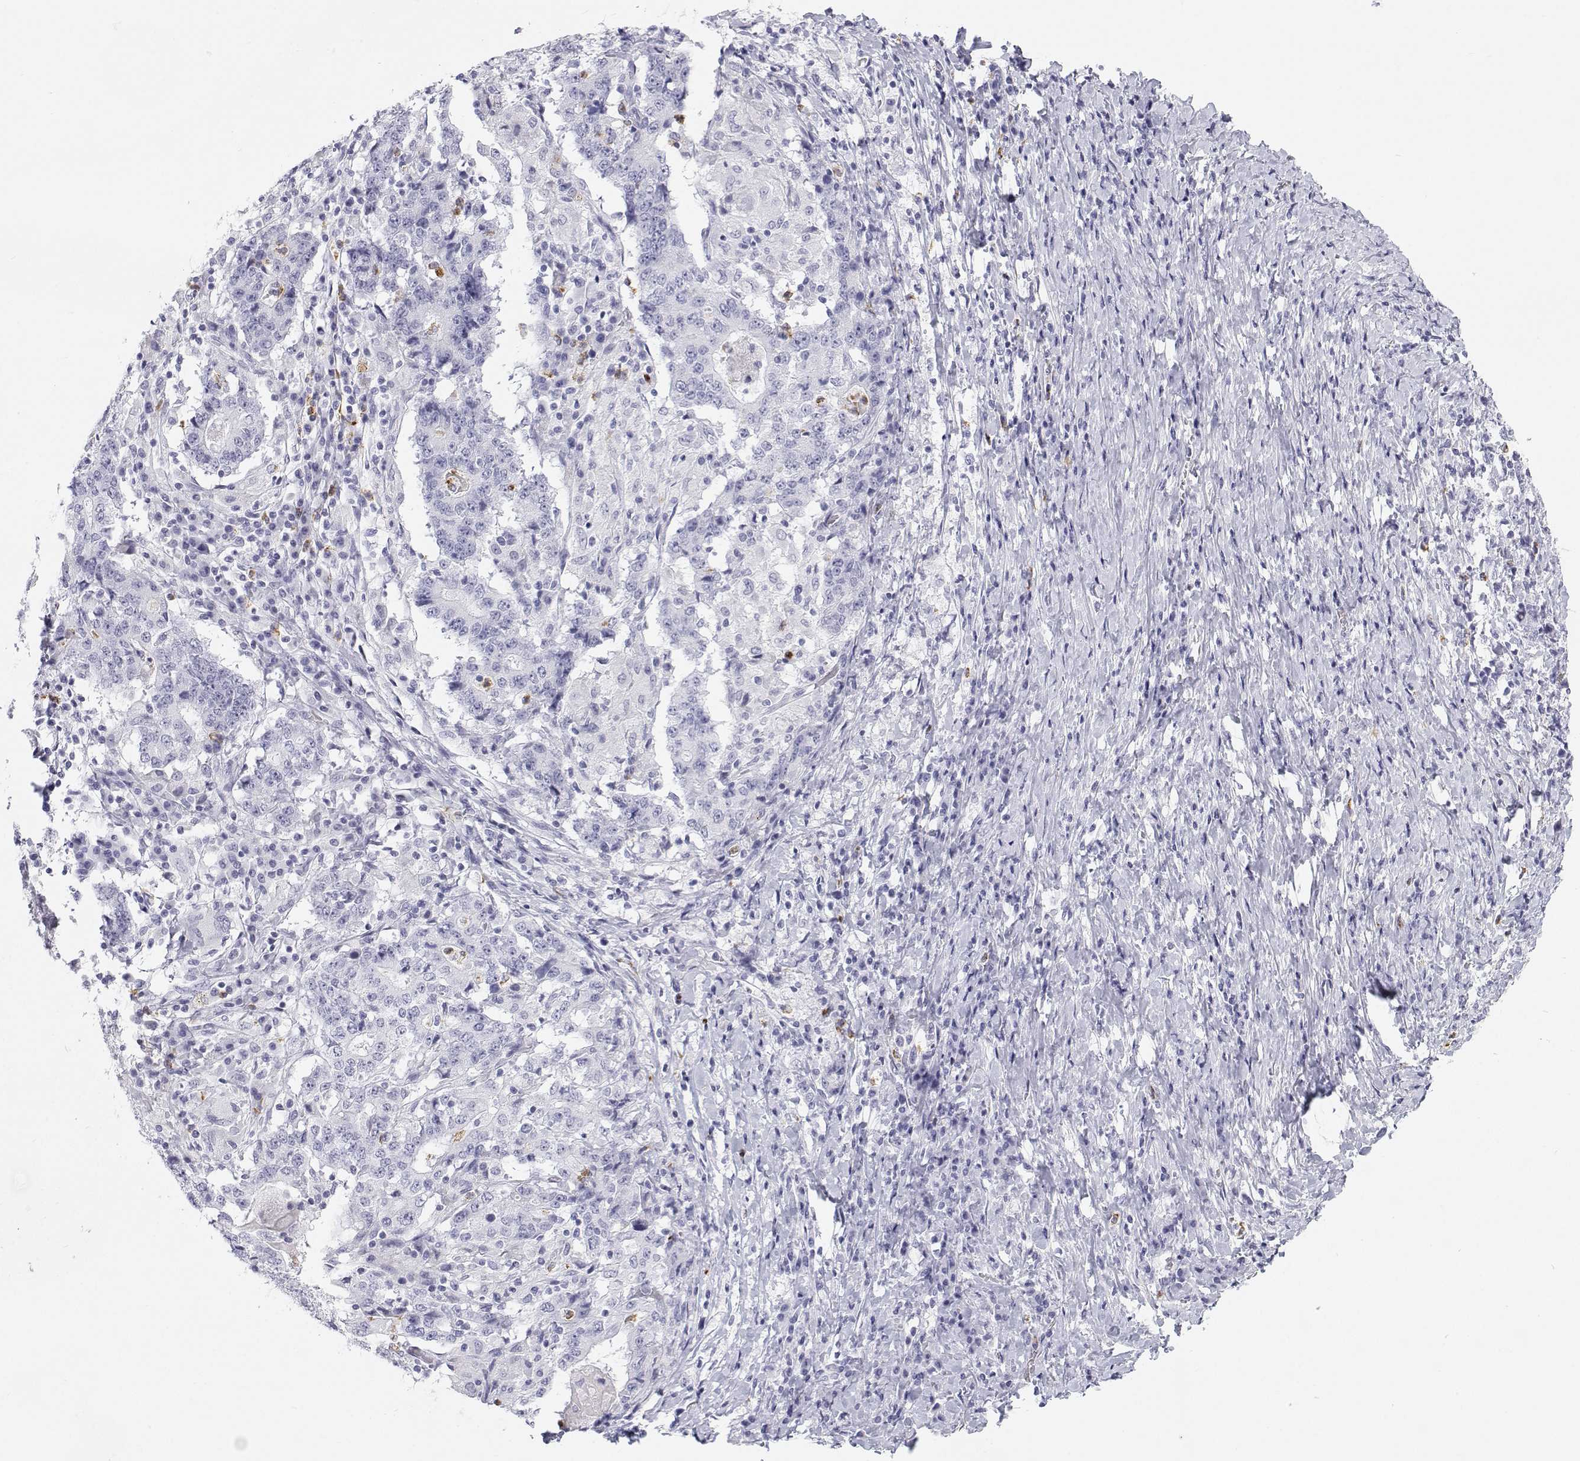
{"staining": {"intensity": "negative", "quantity": "none", "location": "none"}, "tissue": "stomach cancer", "cell_type": "Tumor cells", "image_type": "cancer", "snomed": [{"axis": "morphology", "description": "Normal tissue, NOS"}, {"axis": "morphology", "description": "Adenocarcinoma, NOS"}, {"axis": "topography", "description": "Stomach, upper"}, {"axis": "topography", "description": "Stomach"}], "caption": "Immunohistochemistry image of human stomach cancer stained for a protein (brown), which exhibits no positivity in tumor cells. (DAB (3,3'-diaminobenzidine) immunohistochemistry (IHC) with hematoxylin counter stain).", "gene": "SFTPB", "patient": {"sex": "male", "age": 59}}